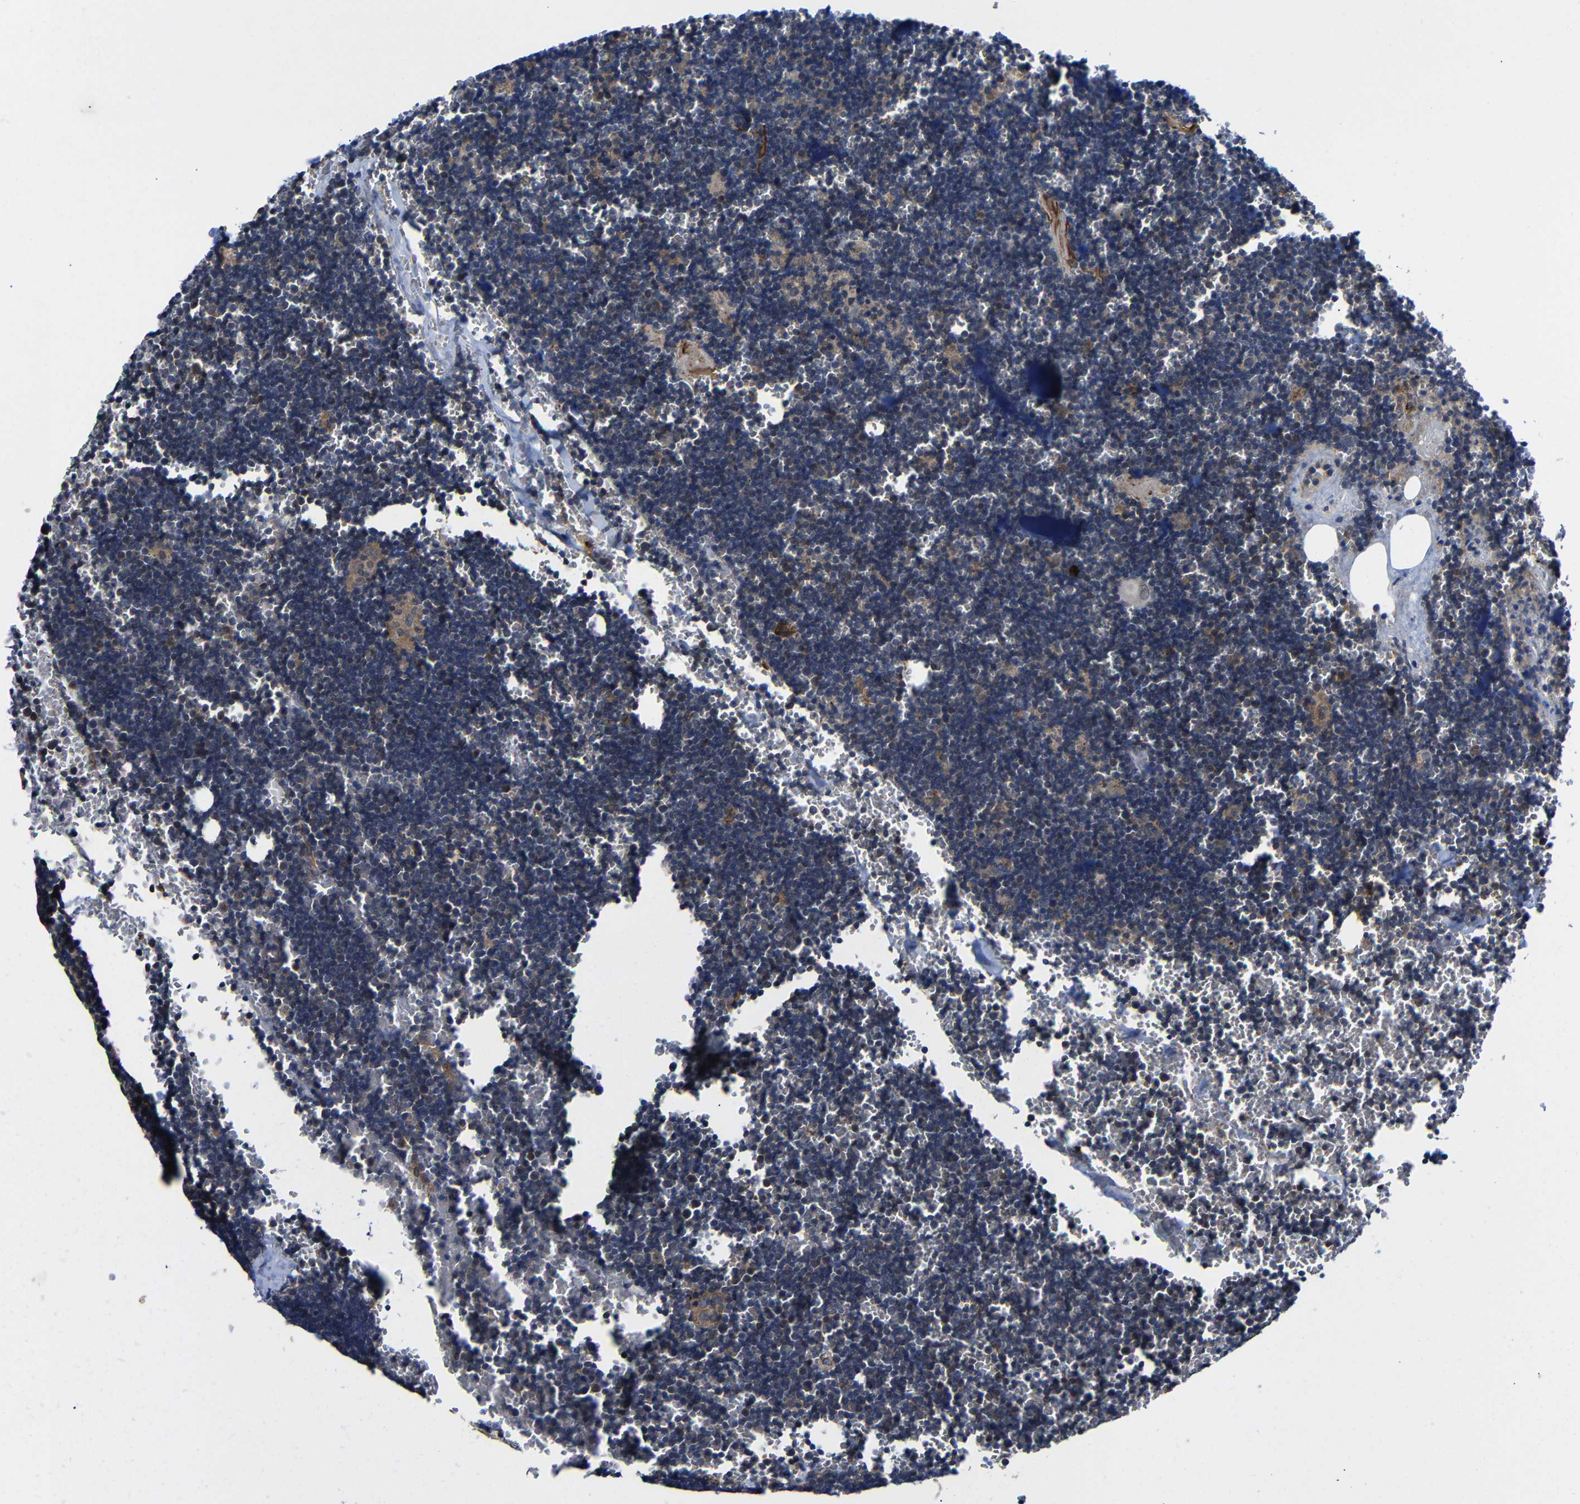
{"staining": {"intensity": "weak", "quantity": ">75%", "location": "cytoplasmic/membranous"}, "tissue": "lymph node", "cell_type": "Germinal center cells", "image_type": "normal", "snomed": [{"axis": "morphology", "description": "Normal tissue, NOS"}, {"axis": "topography", "description": "Lymph node"}], "caption": "Germinal center cells demonstrate low levels of weak cytoplasmic/membranous staining in about >75% of cells in benign lymph node. (Stains: DAB in brown, nuclei in blue, Microscopy: brightfield microscopy at high magnification).", "gene": "LPAR5", "patient": {"sex": "male", "age": 33}}